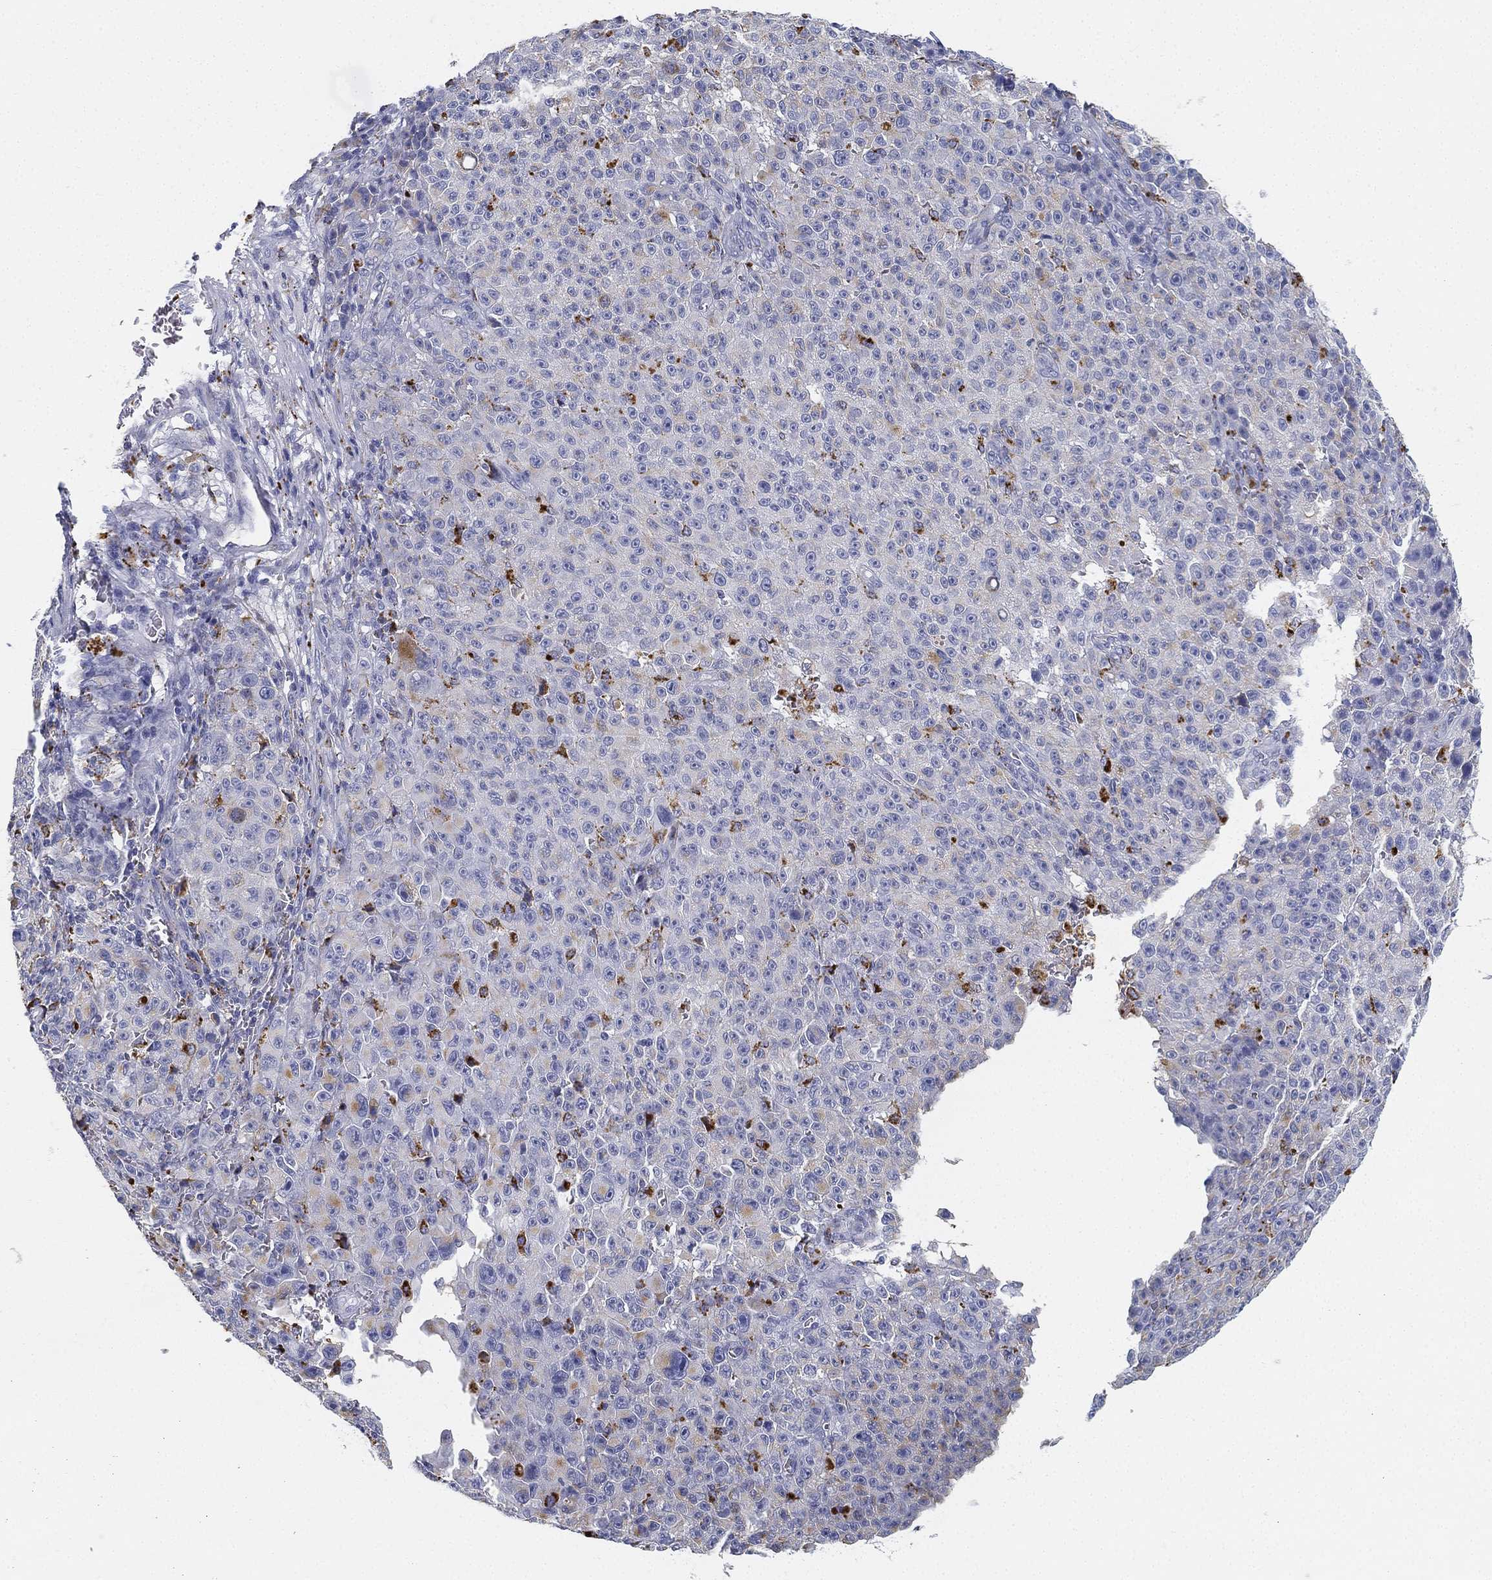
{"staining": {"intensity": "moderate", "quantity": "<25%", "location": "cytoplasmic/membranous"}, "tissue": "melanoma", "cell_type": "Tumor cells", "image_type": "cancer", "snomed": [{"axis": "morphology", "description": "Malignant melanoma, NOS"}, {"axis": "topography", "description": "Skin"}], "caption": "Moderate cytoplasmic/membranous staining is identified in approximately <25% of tumor cells in melanoma. The protein is stained brown, and the nuclei are stained in blue (DAB (3,3'-diaminobenzidine) IHC with brightfield microscopy, high magnification).", "gene": "NPC2", "patient": {"sex": "female", "age": 82}}